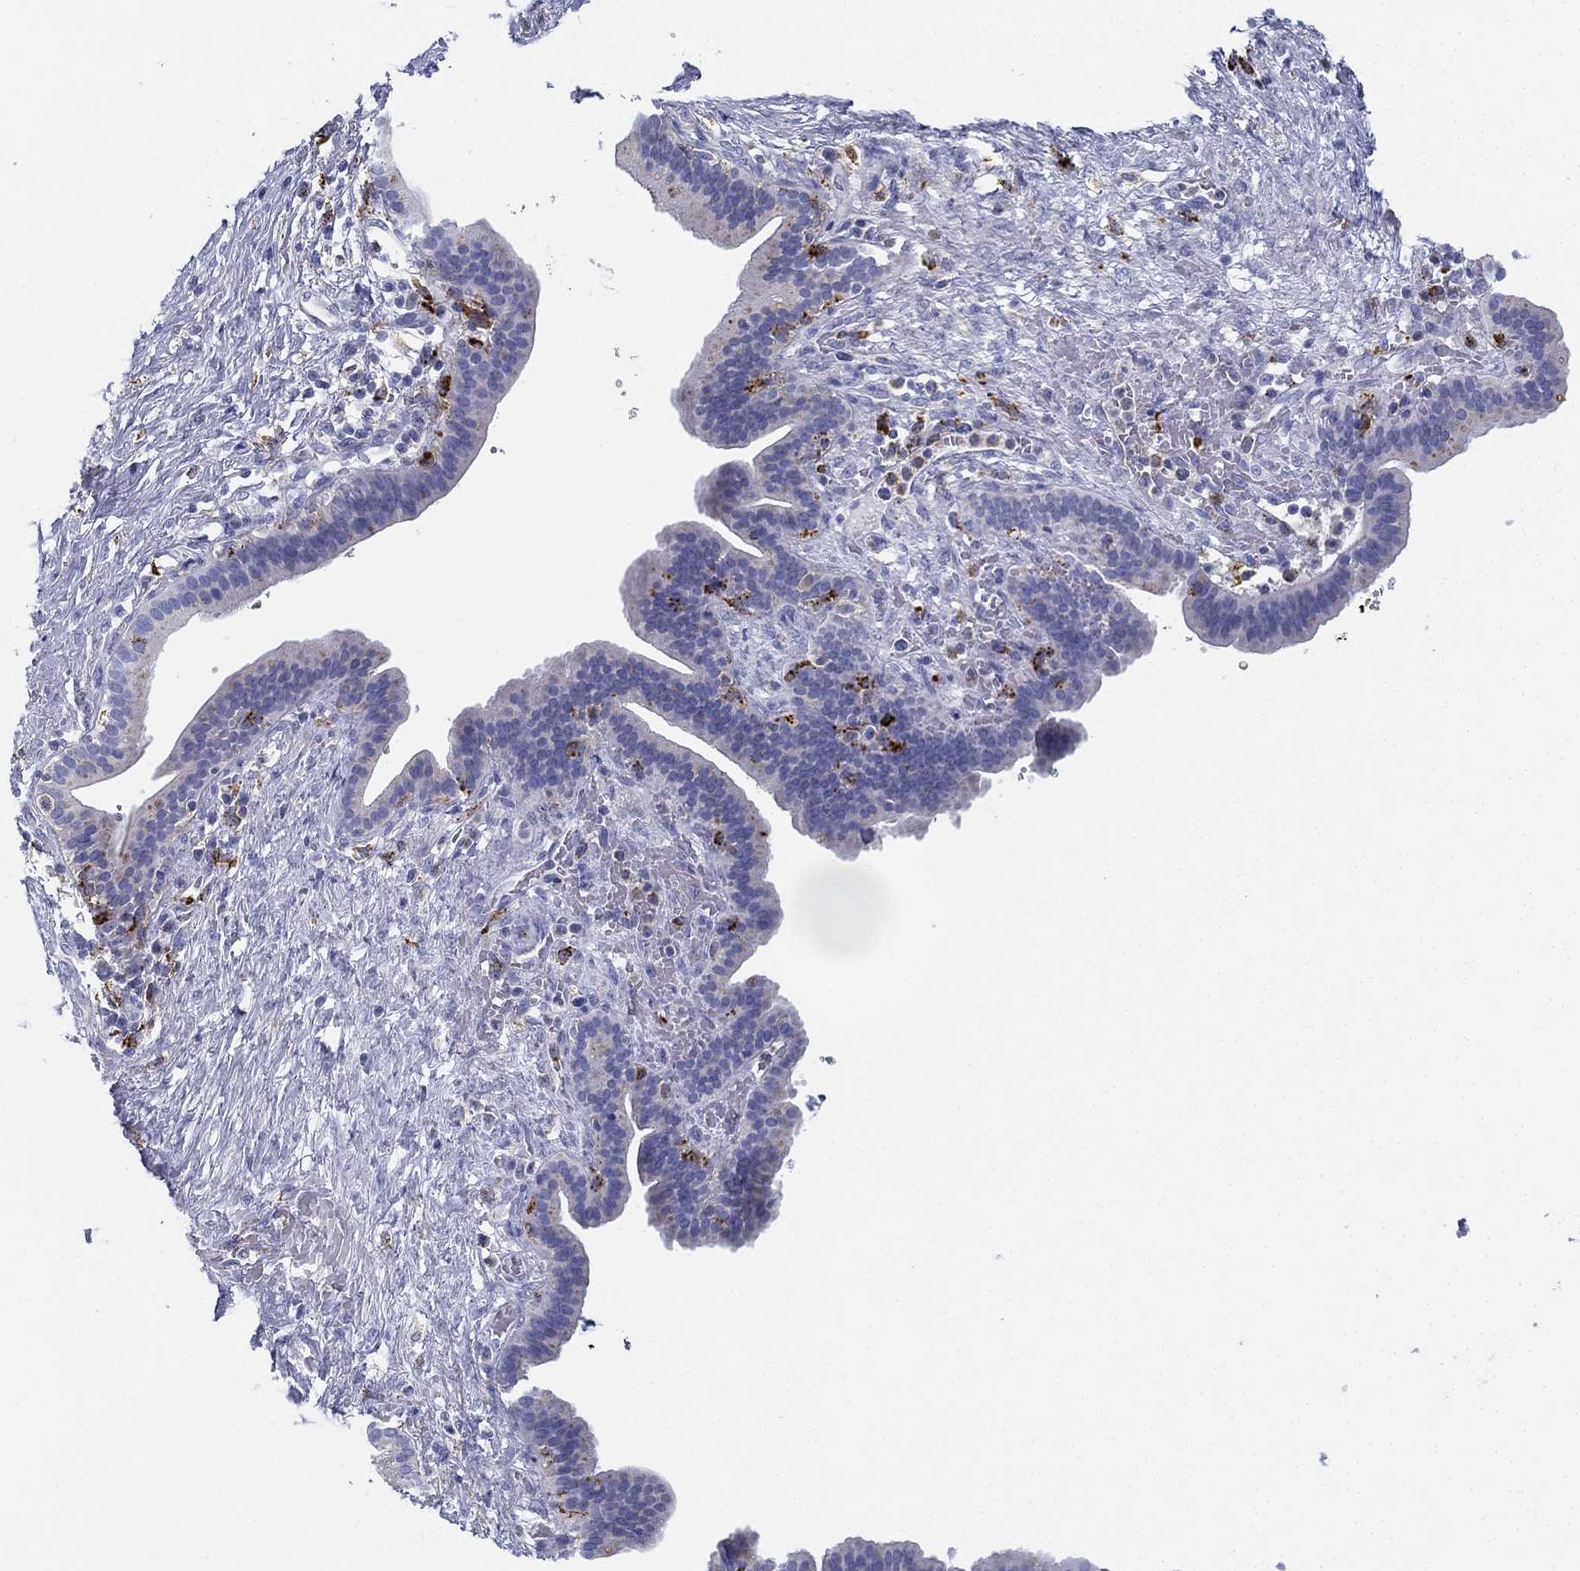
{"staining": {"intensity": "negative", "quantity": "none", "location": "none"}, "tissue": "pancreatic cancer", "cell_type": "Tumor cells", "image_type": "cancer", "snomed": [{"axis": "morphology", "description": "Adenocarcinoma, NOS"}, {"axis": "topography", "description": "Pancreas"}], "caption": "Tumor cells show no significant protein staining in adenocarcinoma (pancreatic). (DAB (3,3'-diaminobenzidine) IHC visualized using brightfield microscopy, high magnification).", "gene": "NPC2", "patient": {"sex": "male", "age": 44}}